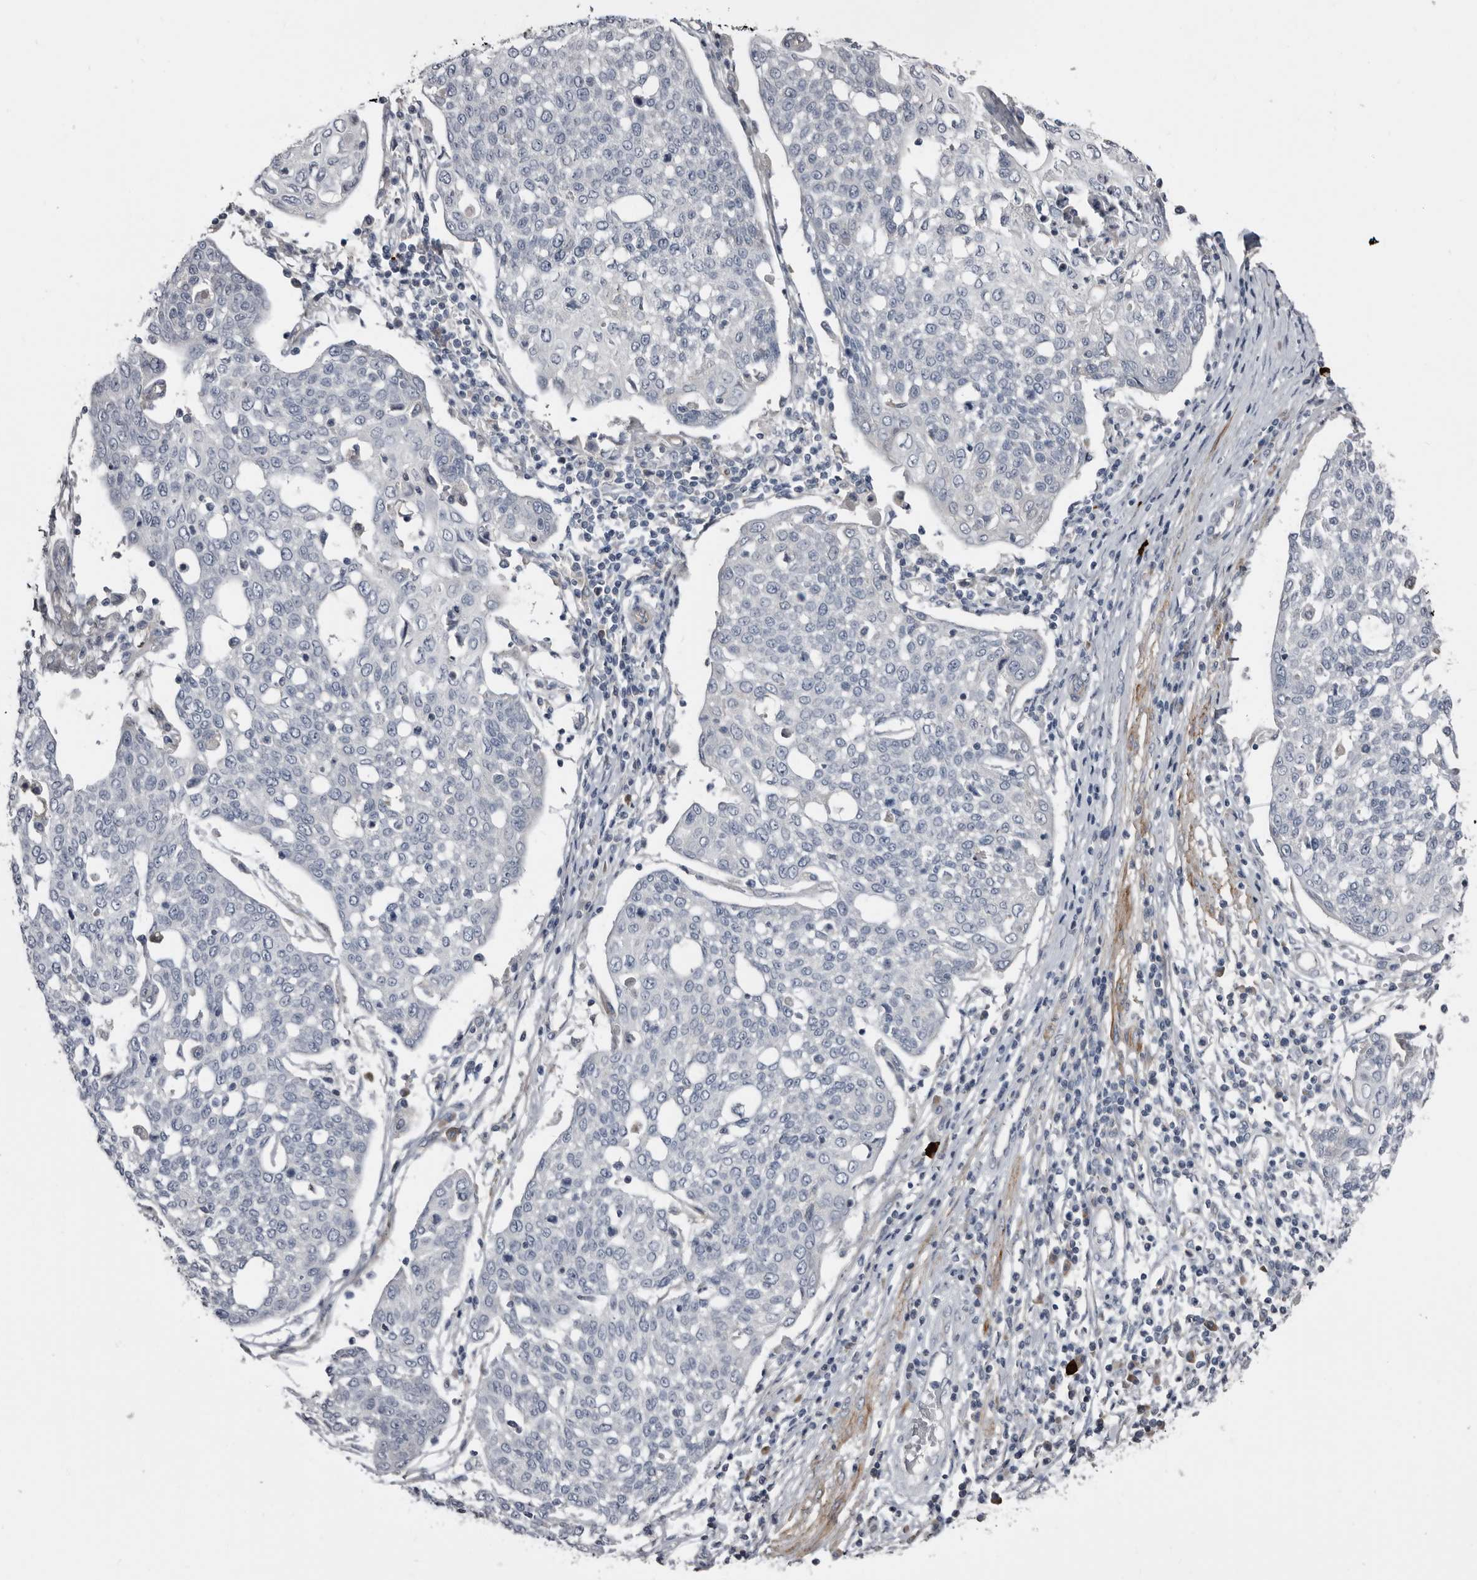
{"staining": {"intensity": "negative", "quantity": "none", "location": "none"}, "tissue": "cervical cancer", "cell_type": "Tumor cells", "image_type": "cancer", "snomed": [{"axis": "morphology", "description": "Squamous cell carcinoma, NOS"}, {"axis": "topography", "description": "Cervix"}], "caption": "Protein analysis of cervical squamous cell carcinoma demonstrates no significant staining in tumor cells.", "gene": "ZNF114", "patient": {"sex": "female", "age": 34}}